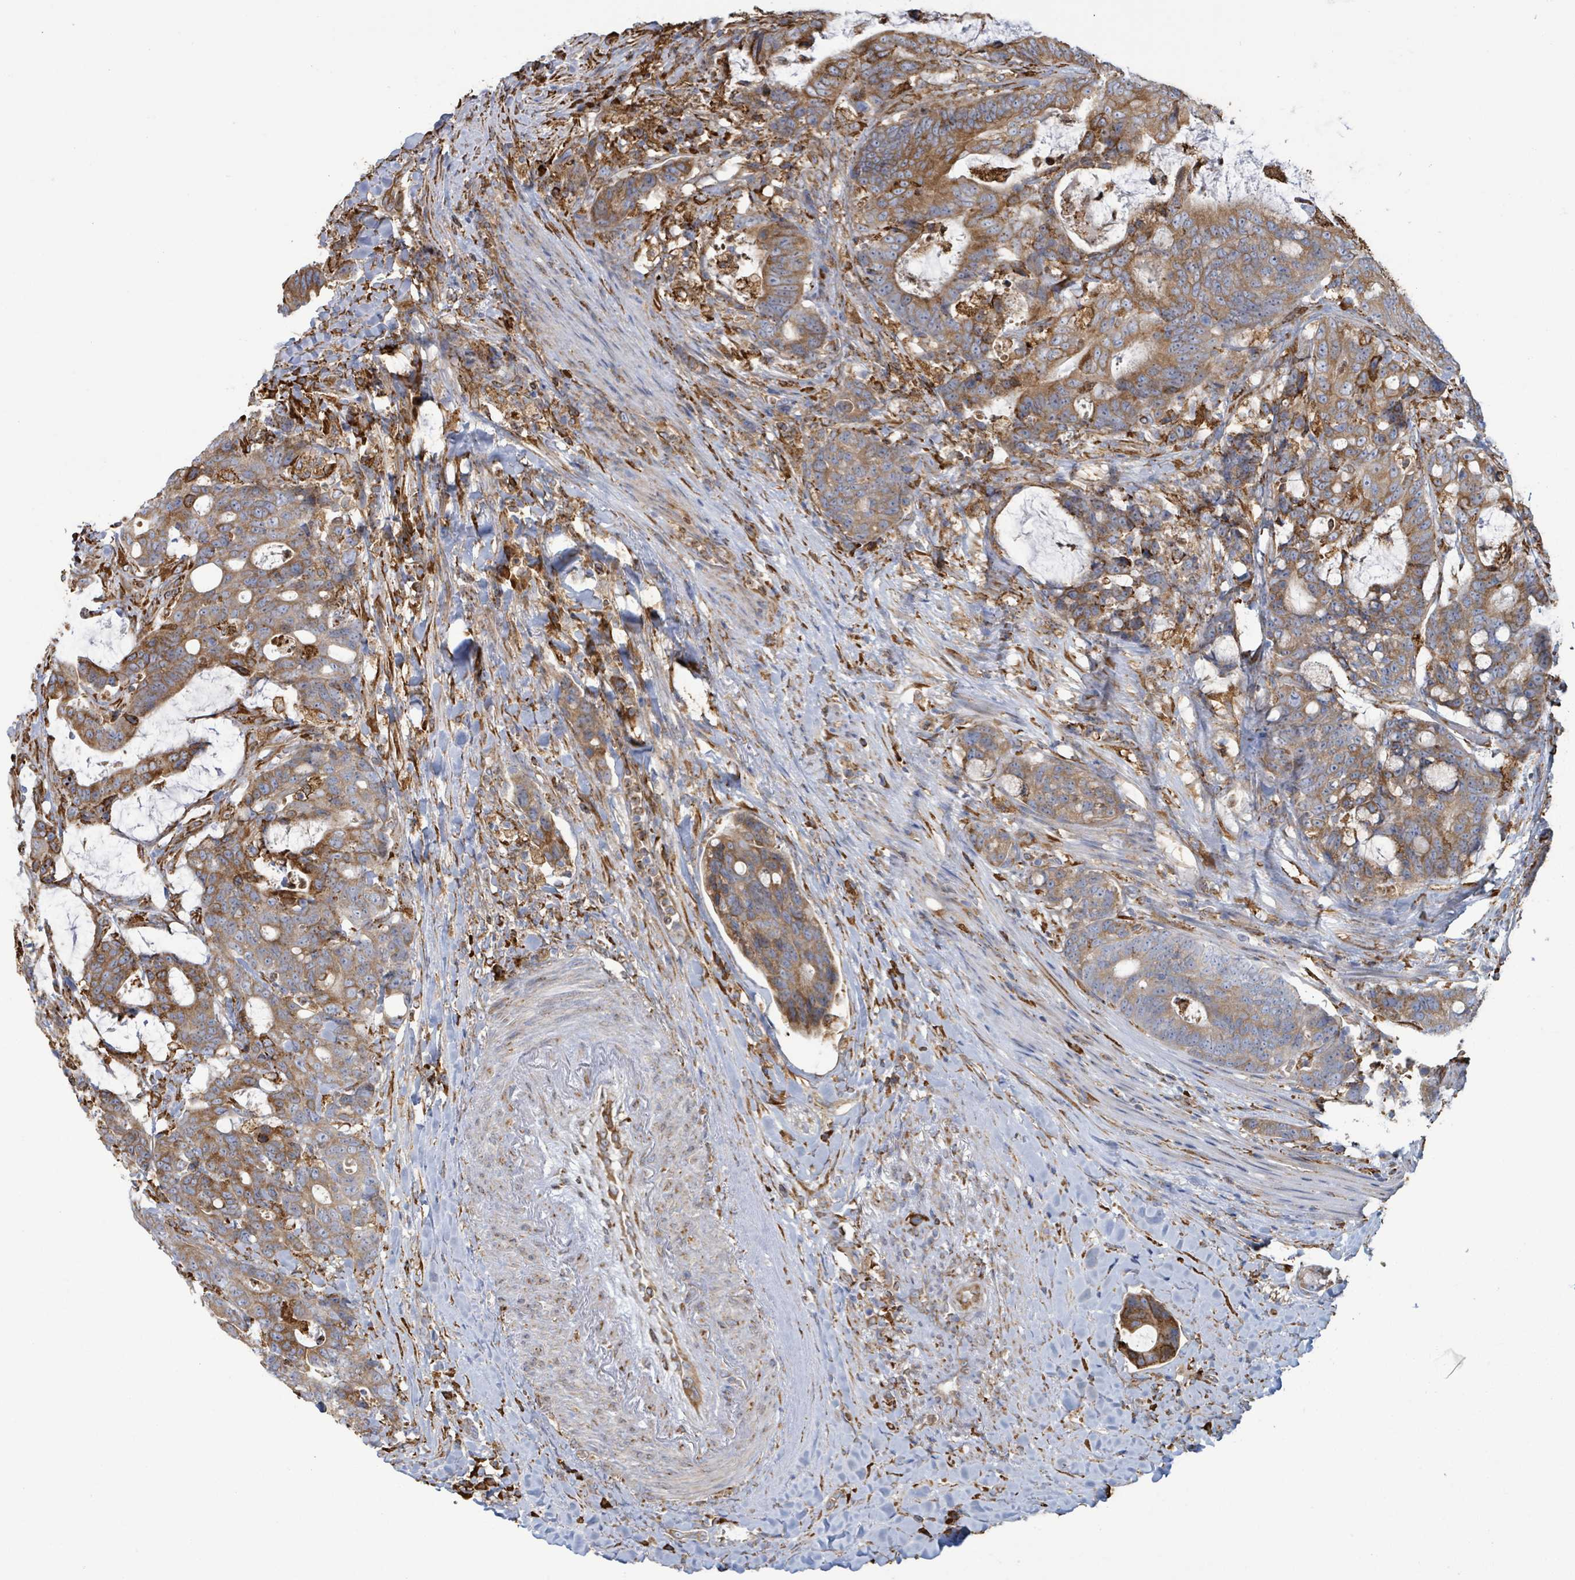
{"staining": {"intensity": "moderate", "quantity": ">75%", "location": "cytoplasmic/membranous"}, "tissue": "colorectal cancer", "cell_type": "Tumor cells", "image_type": "cancer", "snomed": [{"axis": "morphology", "description": "Adenocarcinoma, NOS"}, {"axis": "topography", "description": "Colon"}], "caption": "Human colorectal adenocarcinoma stained with a protein marker demonstrates moderate staining in tumor cells.", "gene": "RFPL4A", "patient": {"sex": "female", "age": 82}}